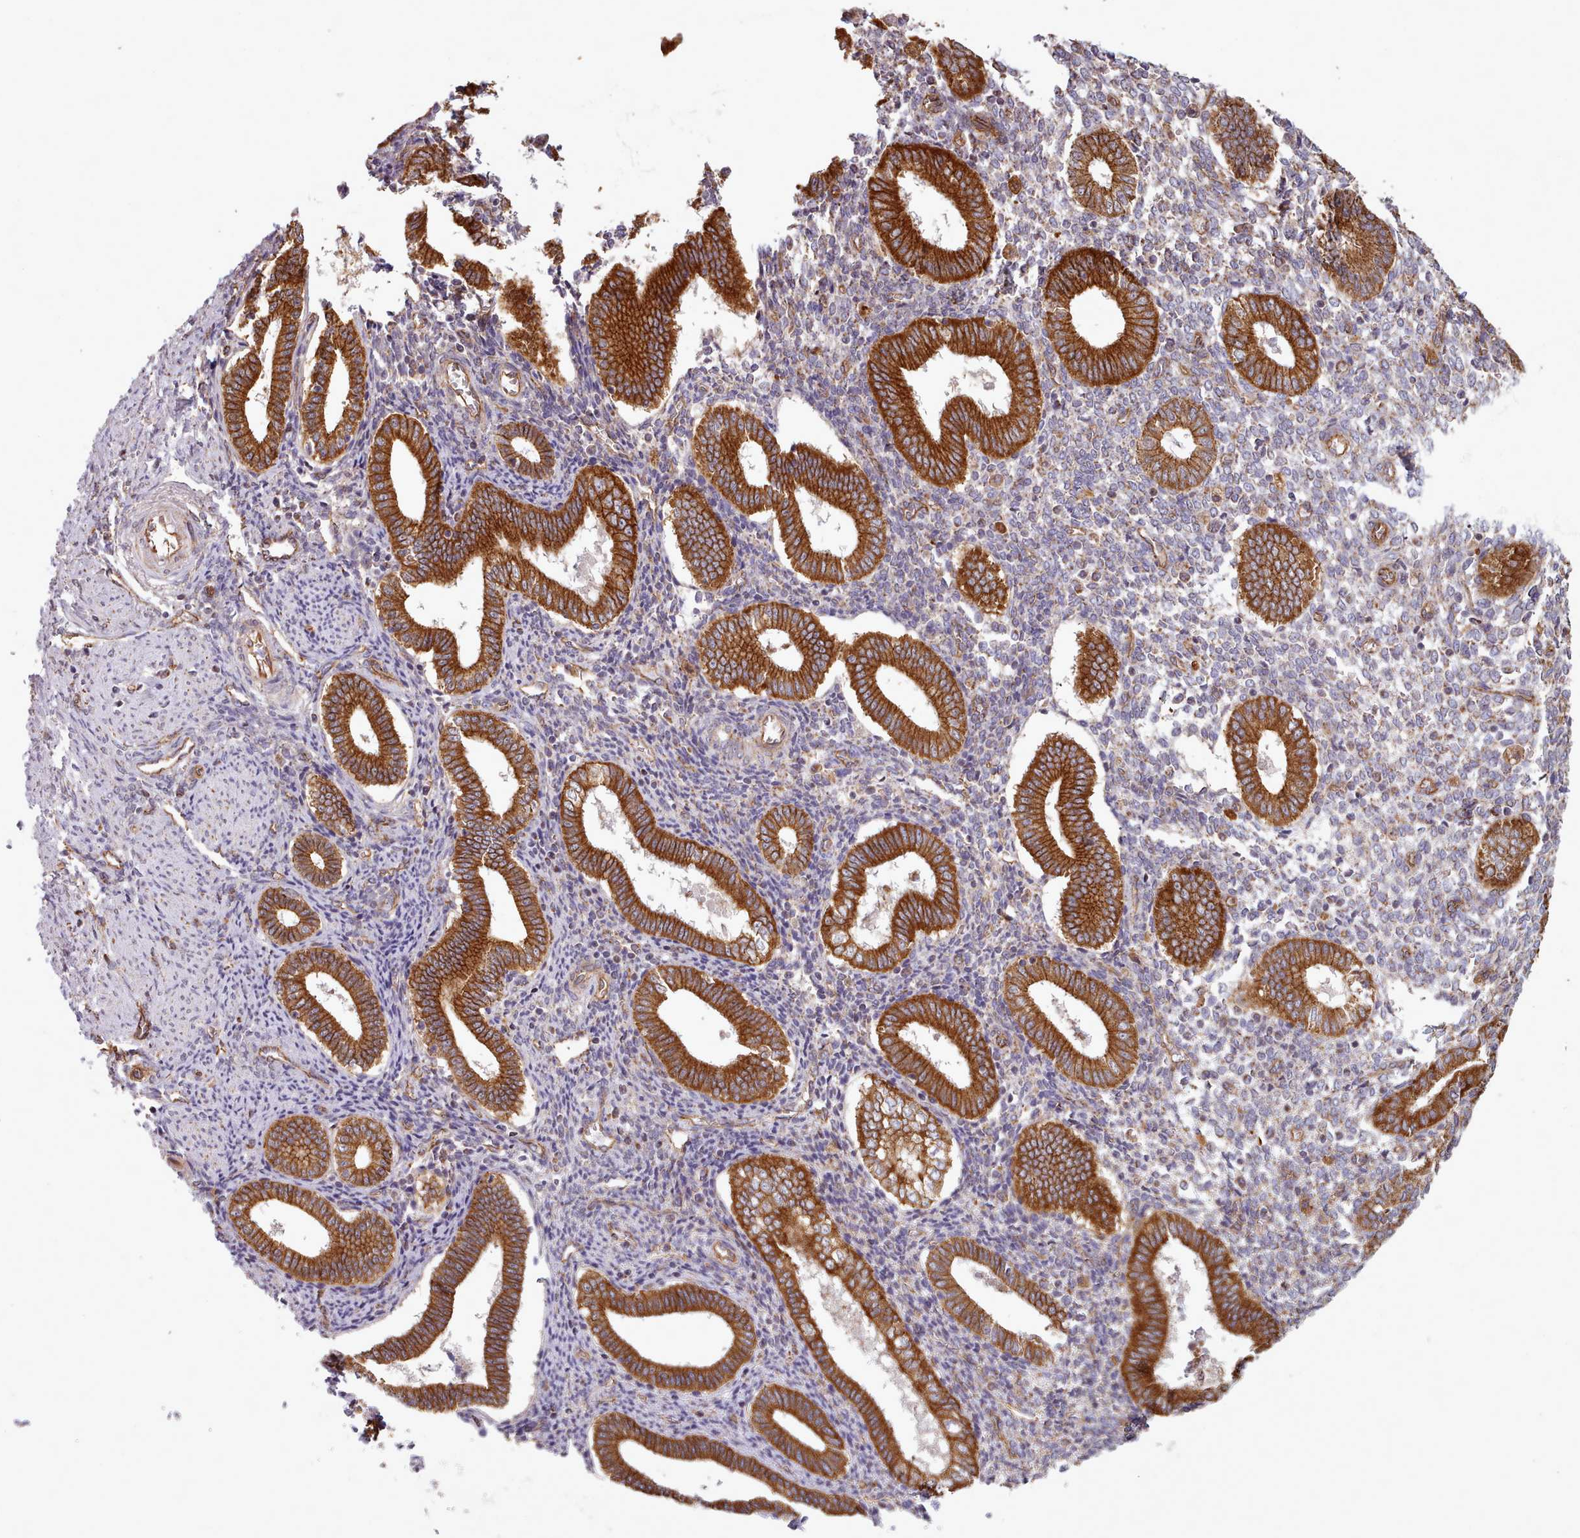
{"staining": {"intensity": "moderate", "quantity": "25%-75%", "location": "cytoplasmic/membranous"}, "tissue": "endometrium", "cell_type": "Cells in endometrial stroma", "image_type": "normal", "snomed": [{"axis": "morphology", "description": "Normal tissue, NOS"}, {"axis": "topography", "description": "Endometrium"}], "caption": "Brown immunohistochemical staining in benign human endometrium displays moderate cytoplasmic/membranous positivity in about 25%-75% of cells in endometrial stroma. The protein is stained brown, and the nuclei are stained in blue (DAB (3,3'-diaminobenzidine) IHC with brightfield microscopy, high magnification).", "gene": "MRPL46", "patient": {"sex": "female", "age": 44}}